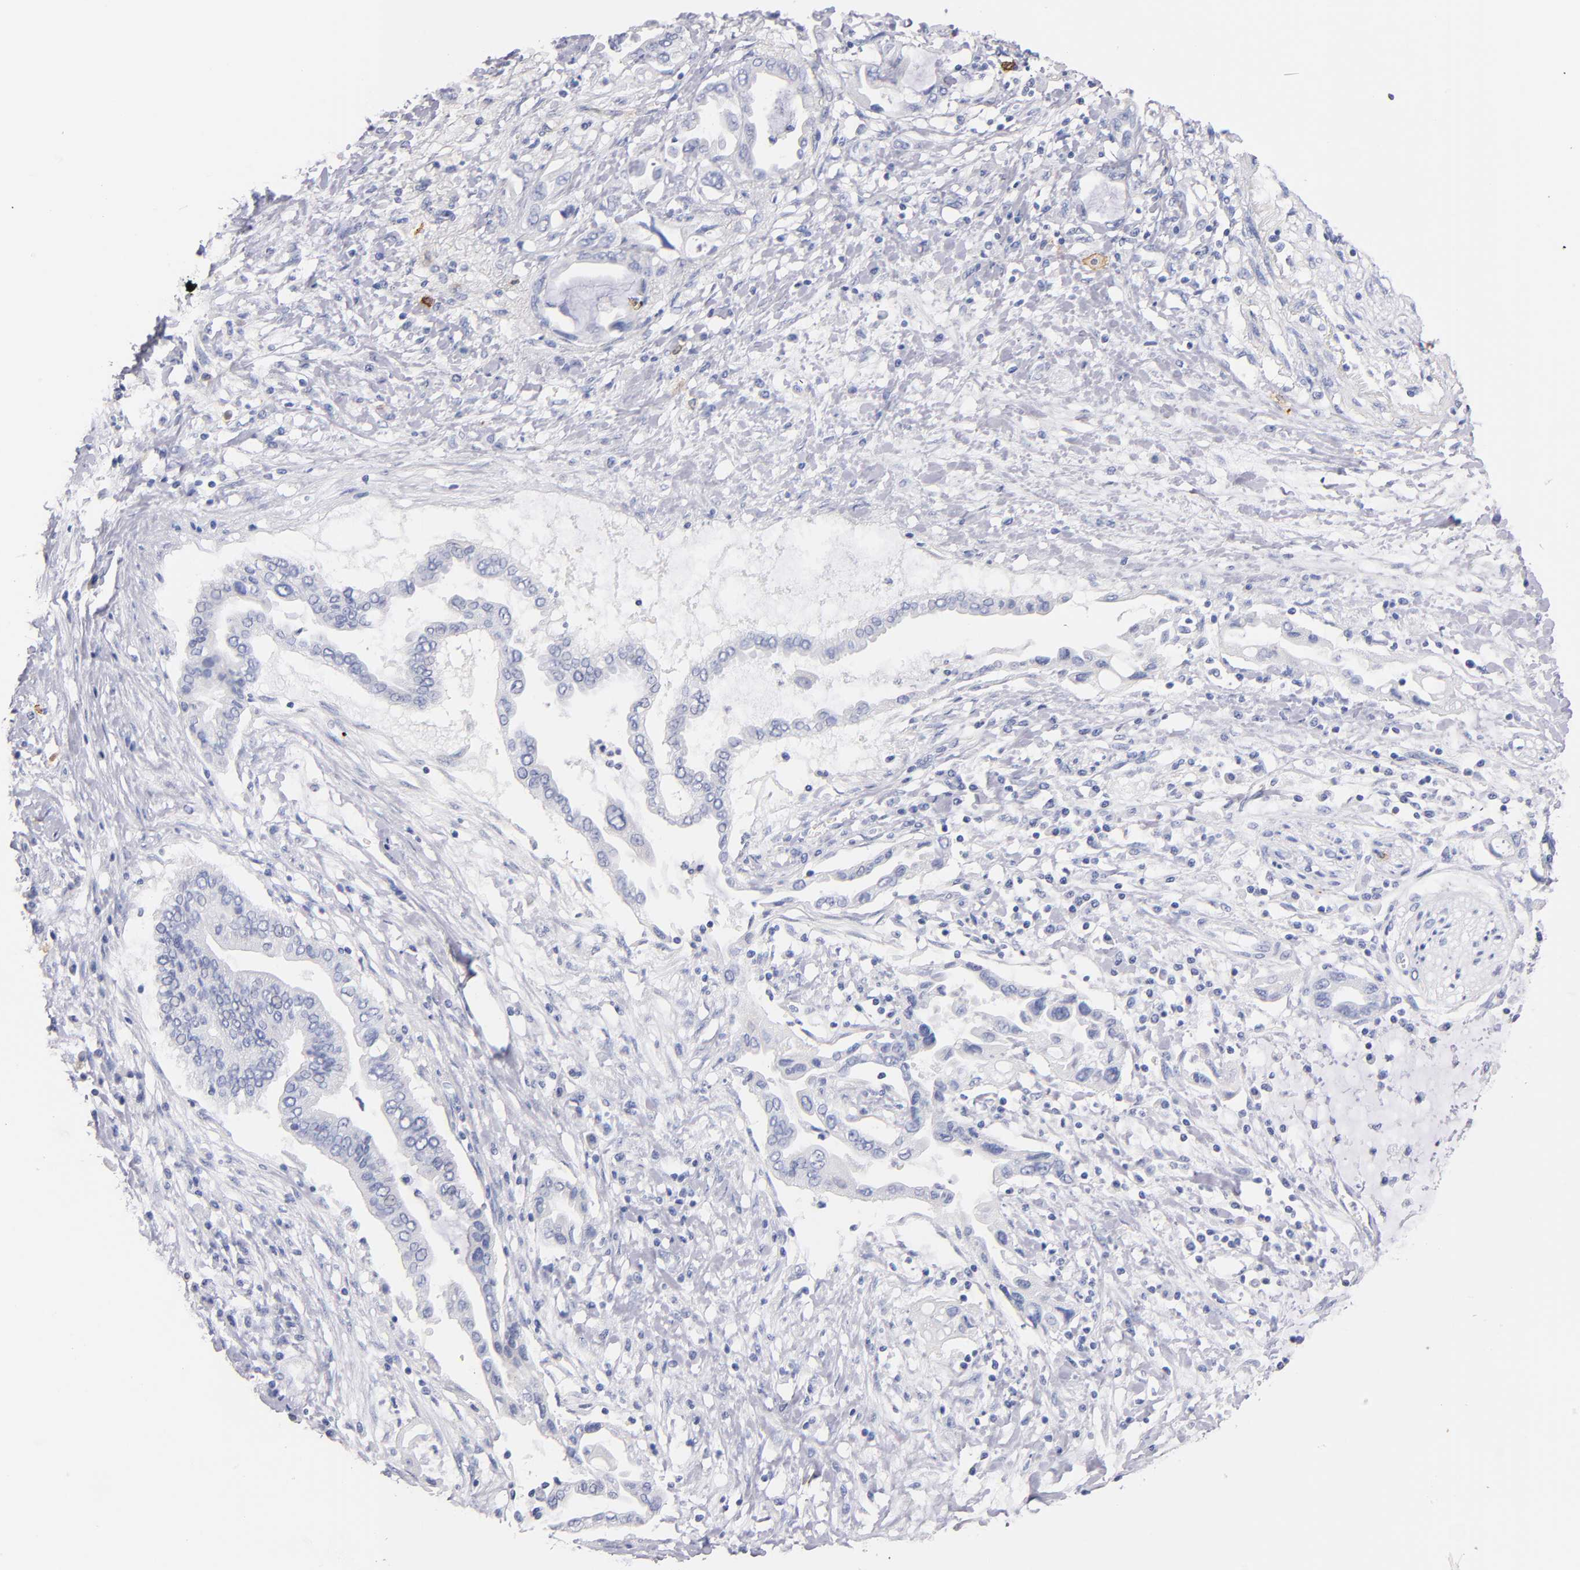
{"staining": {"intensity": "negative", "quantity": "none", "location": "none"}, "tissue": "pancreatic cancer", "cell_type": "Tumor cells", "image_type": "cancer", "snomed": [{"axis": "morphology", "description": "Adenocarcinoma, NOS"}, {"axis": "topography", "description": "Pancreas"}], "caption": "IHC of human adenocarcinoma (pancreatic) shows no positivity in tumor cells.", "gene": "KIT", "patient": {"sex": "female", "age": 57}}